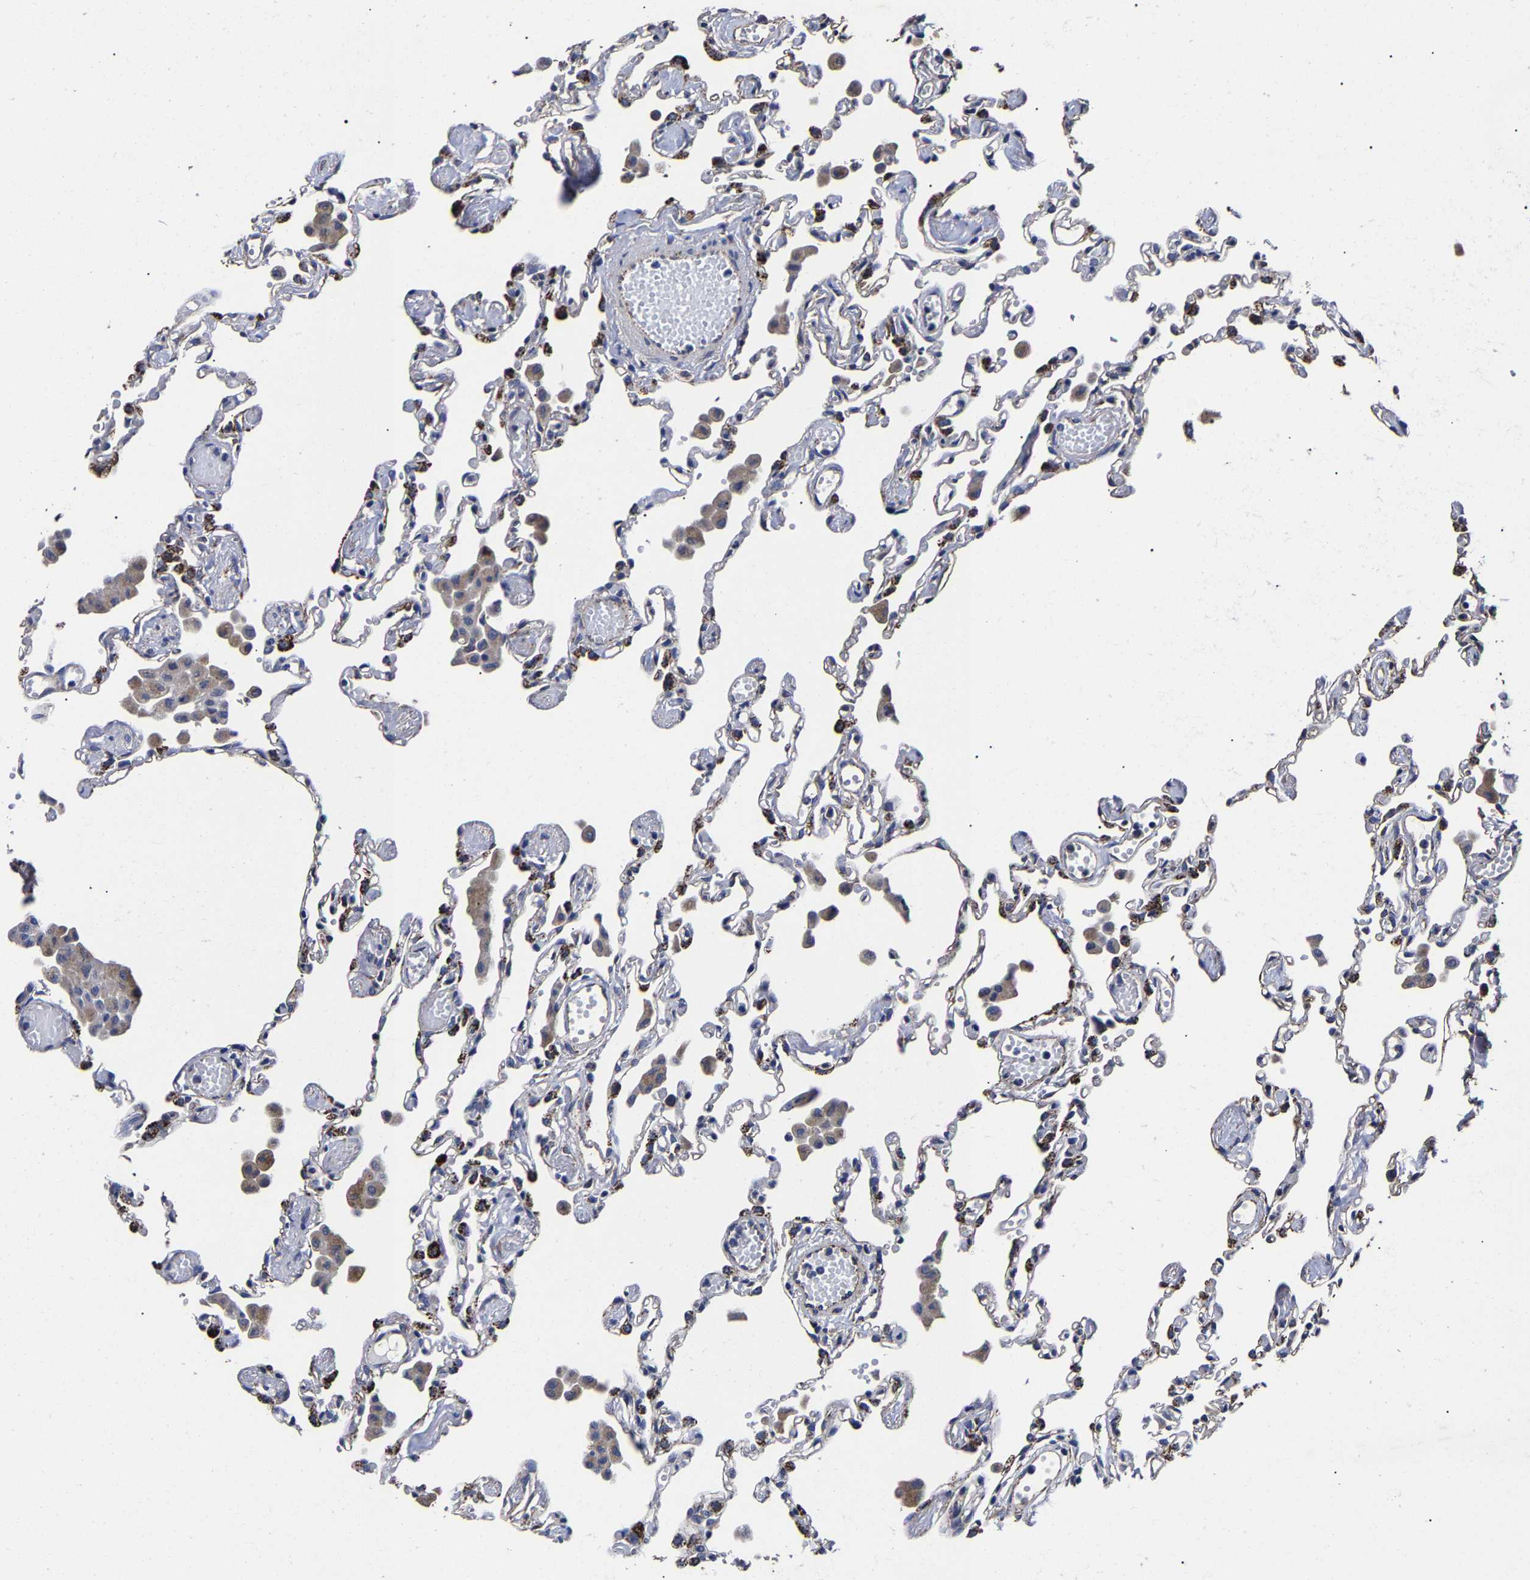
{"staining": {"intensity": "strong", "quantity": "<25%", "location": "cytoplasmic/membranous"}, "tissue": "lung", "cell_type": "Alveolar cells", "image_type": "normal", "snomed": [{"axis": "morphology", "description": "Normal tissue, NOS"}, {"axis": "topography", "description": "Lung"}], "caption": "Immunohistochemical staining of unremarkable human lung demonstrates medium levels of strong cytoplasmic/membranous expression in about <25% of alveolar cells.", "gene": "AASS", "patient": {"sex": "female", "age": 49}}